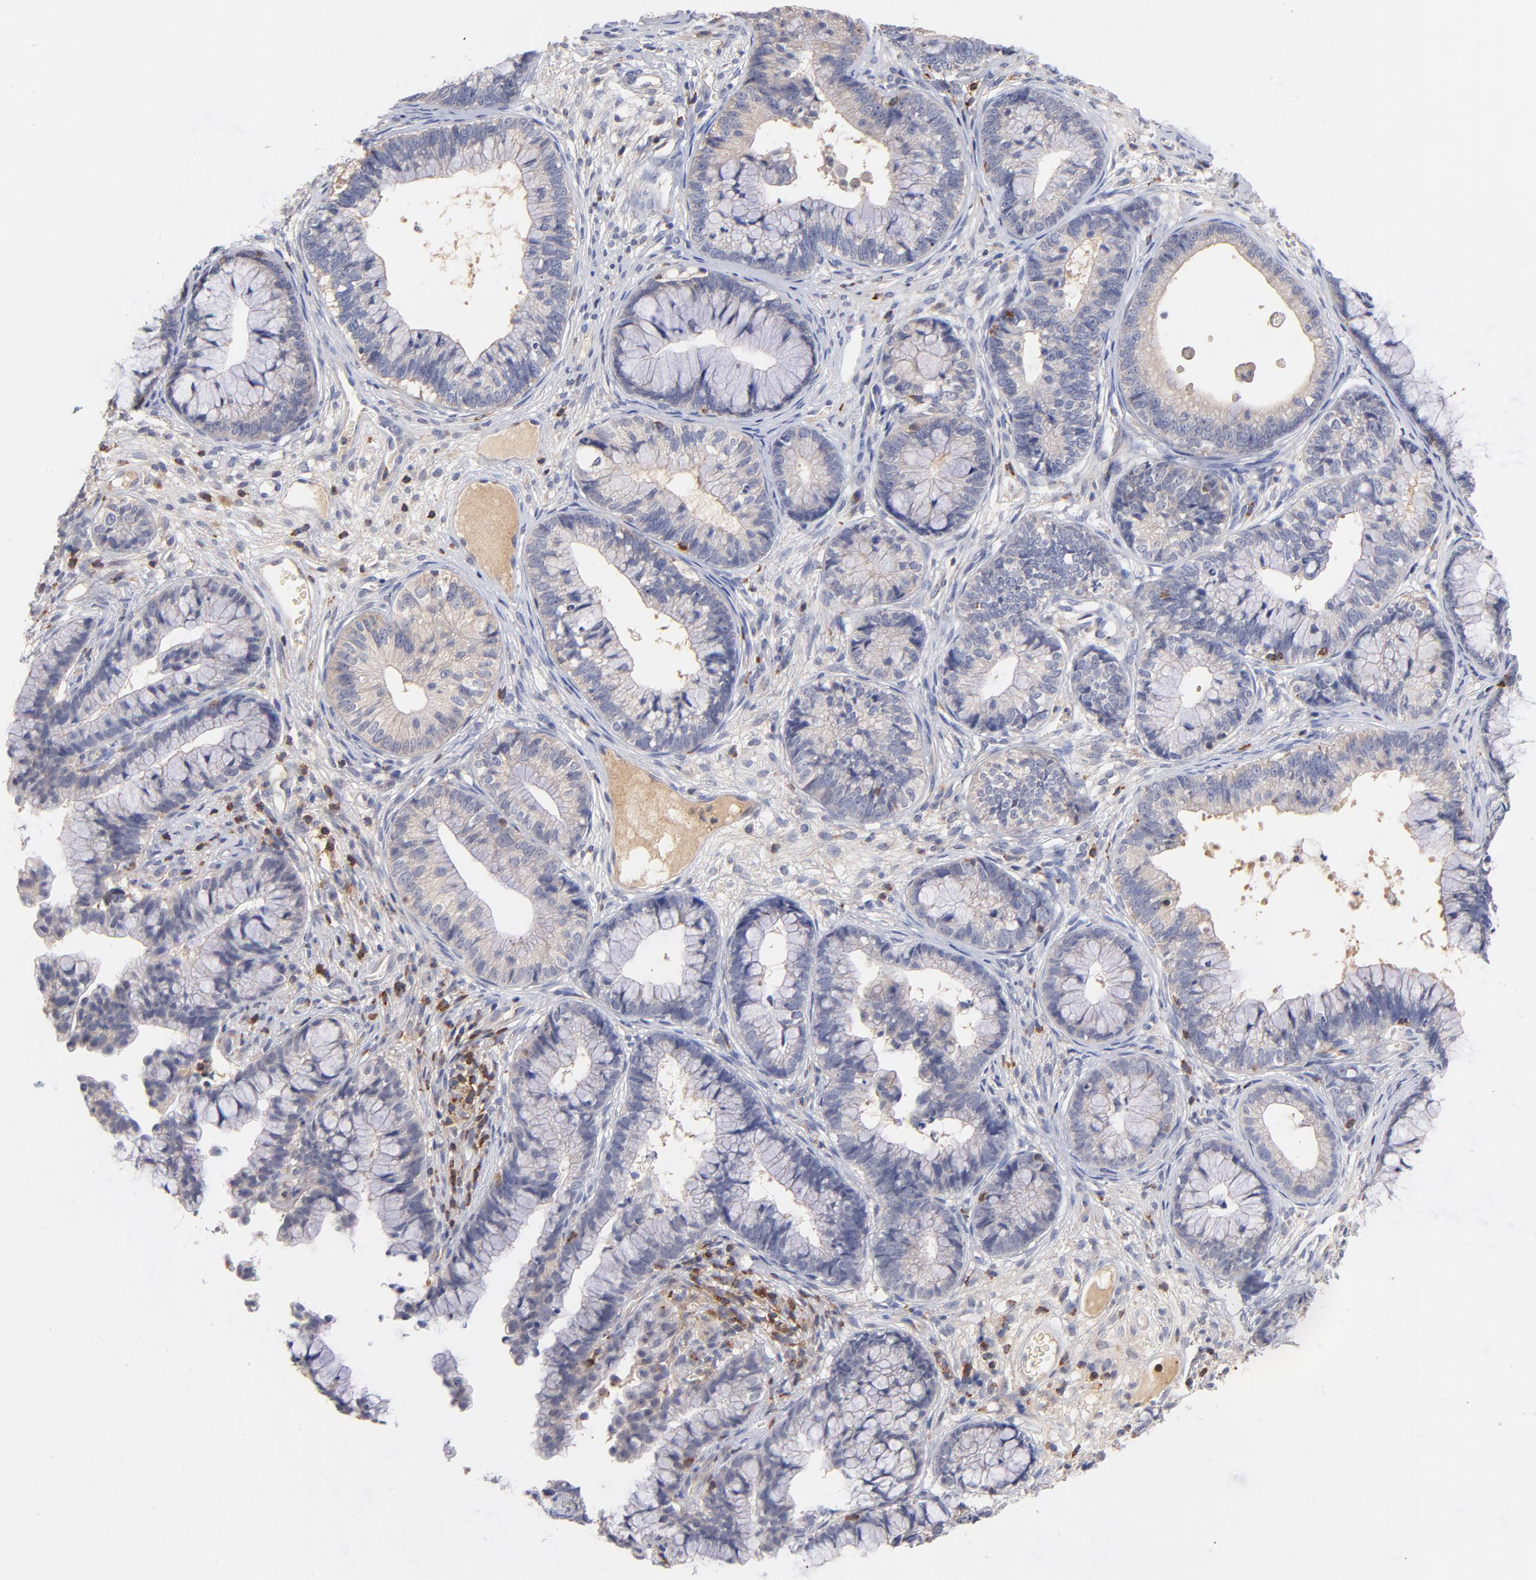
{"staining": {"intensity": "negative", "quantity": "none", "location": "none"}, "tissue": "cervical cancer", "cell_type": "Tumor cells", "image_type": "cancer", "snomed": [{"axis": "morphology", "description": "Adenocarcinoma, NOS"}, {"axis": "topography", "description": "Cervix"}], "caption": "Protein analysis of cervical cancer reveals no significant positivity in tumor cells. (DAB (3,3'-diaminobenzidine) immunohistochemistry with hematoxylin counter stain).", "gene": "KREMEN2", "patient": {"sex": "female", "age": 44}}